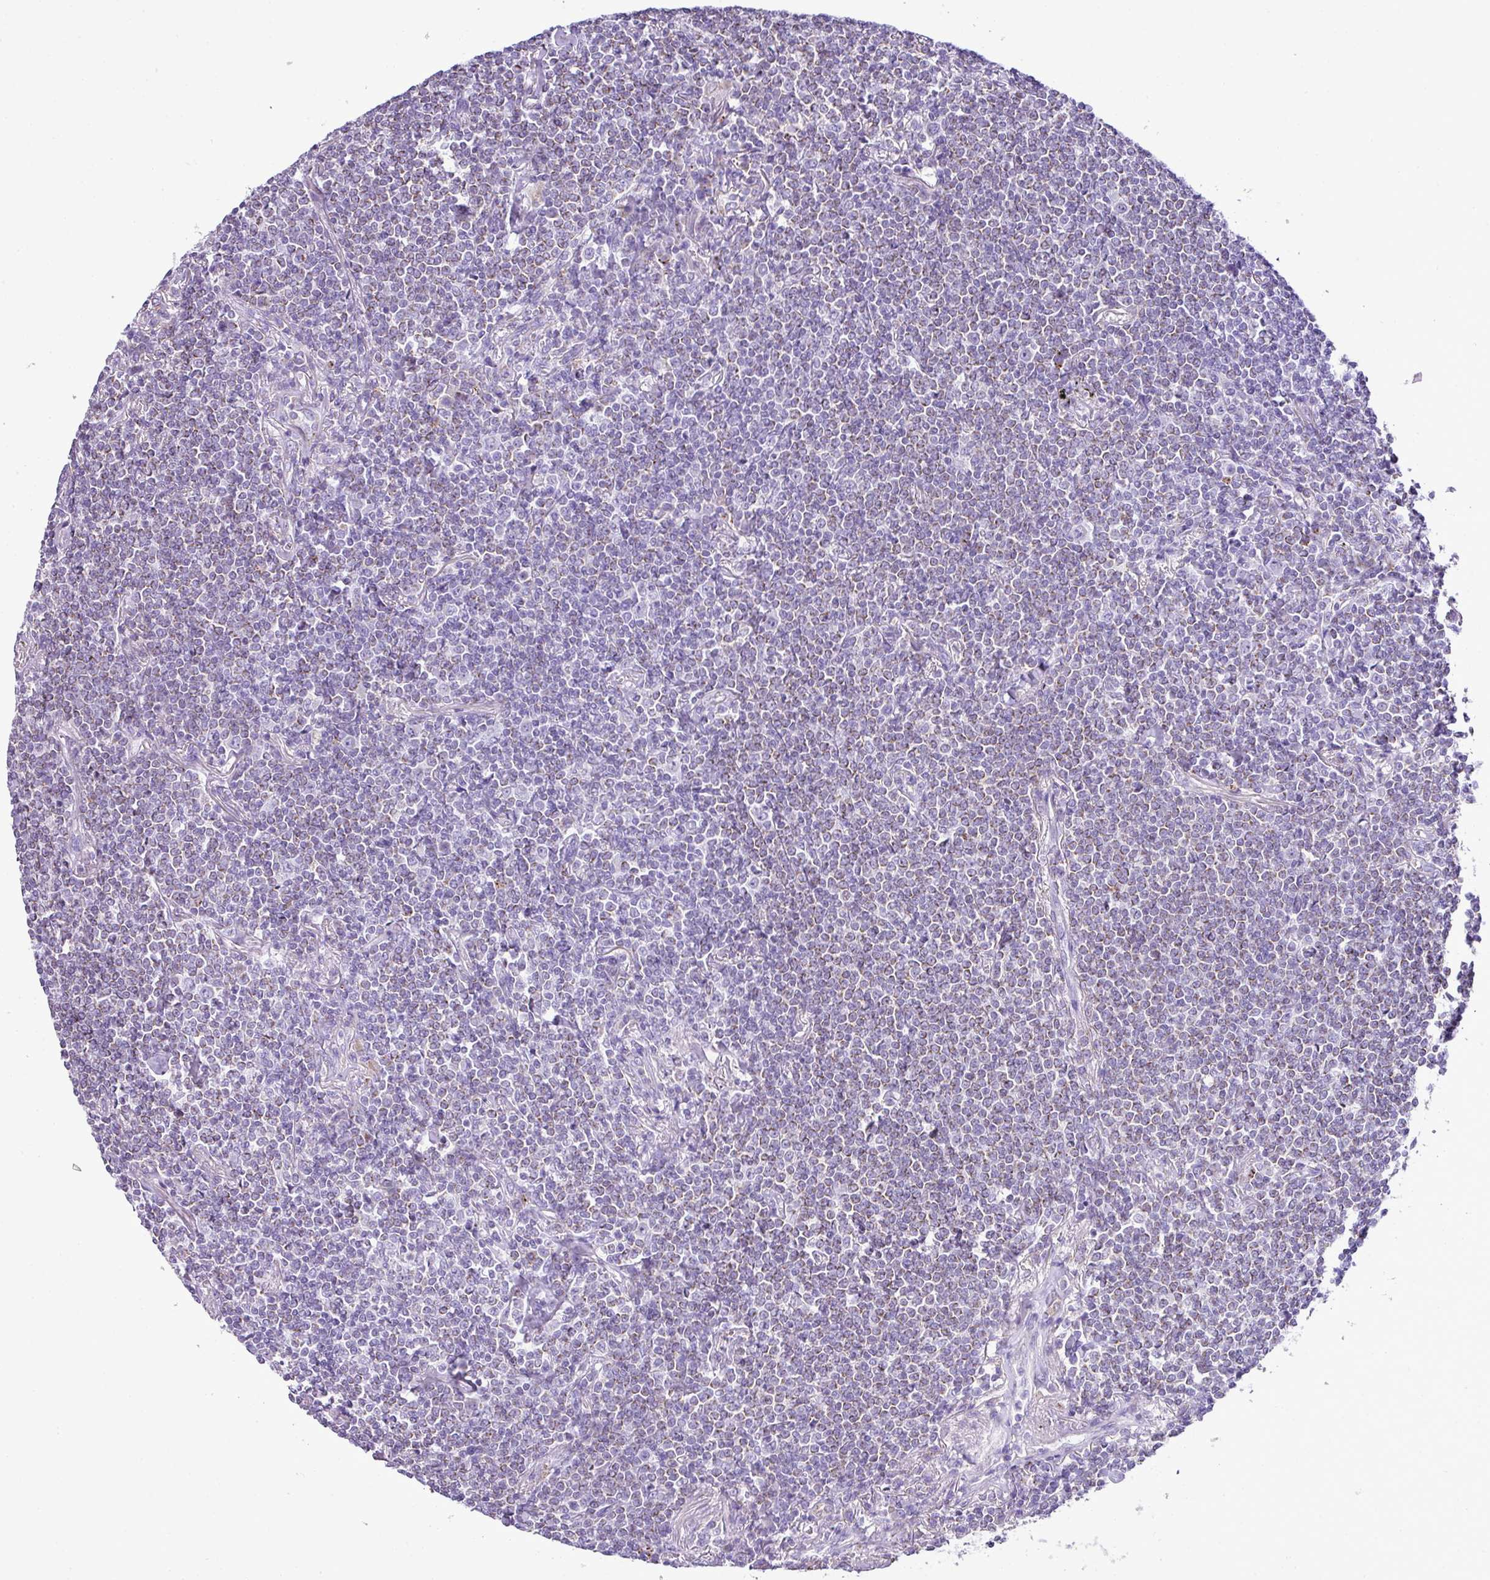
{"staining": {"intensity": "moderate", "quantity": "25%-75%", "location": "cytoplasmic/membranous"}, "tissue": "lymphoma", "cell_type": "Tumor cells", "image_type": "cancer", "snomed": [{"axis": "morphology", "description": "Malignant lymphoma, non-Hodgkin's type, Low grade"}, {"axis": "topography", "description": "Lung"}], "caption": "IHC of human lymphoma exhibits medium levels of moderate cytoplasmic/membranous staining in approximately 25%-75% of tumor cells.", "gene": "PGAP4", "patient": {"sex": "female", "age": 71}}